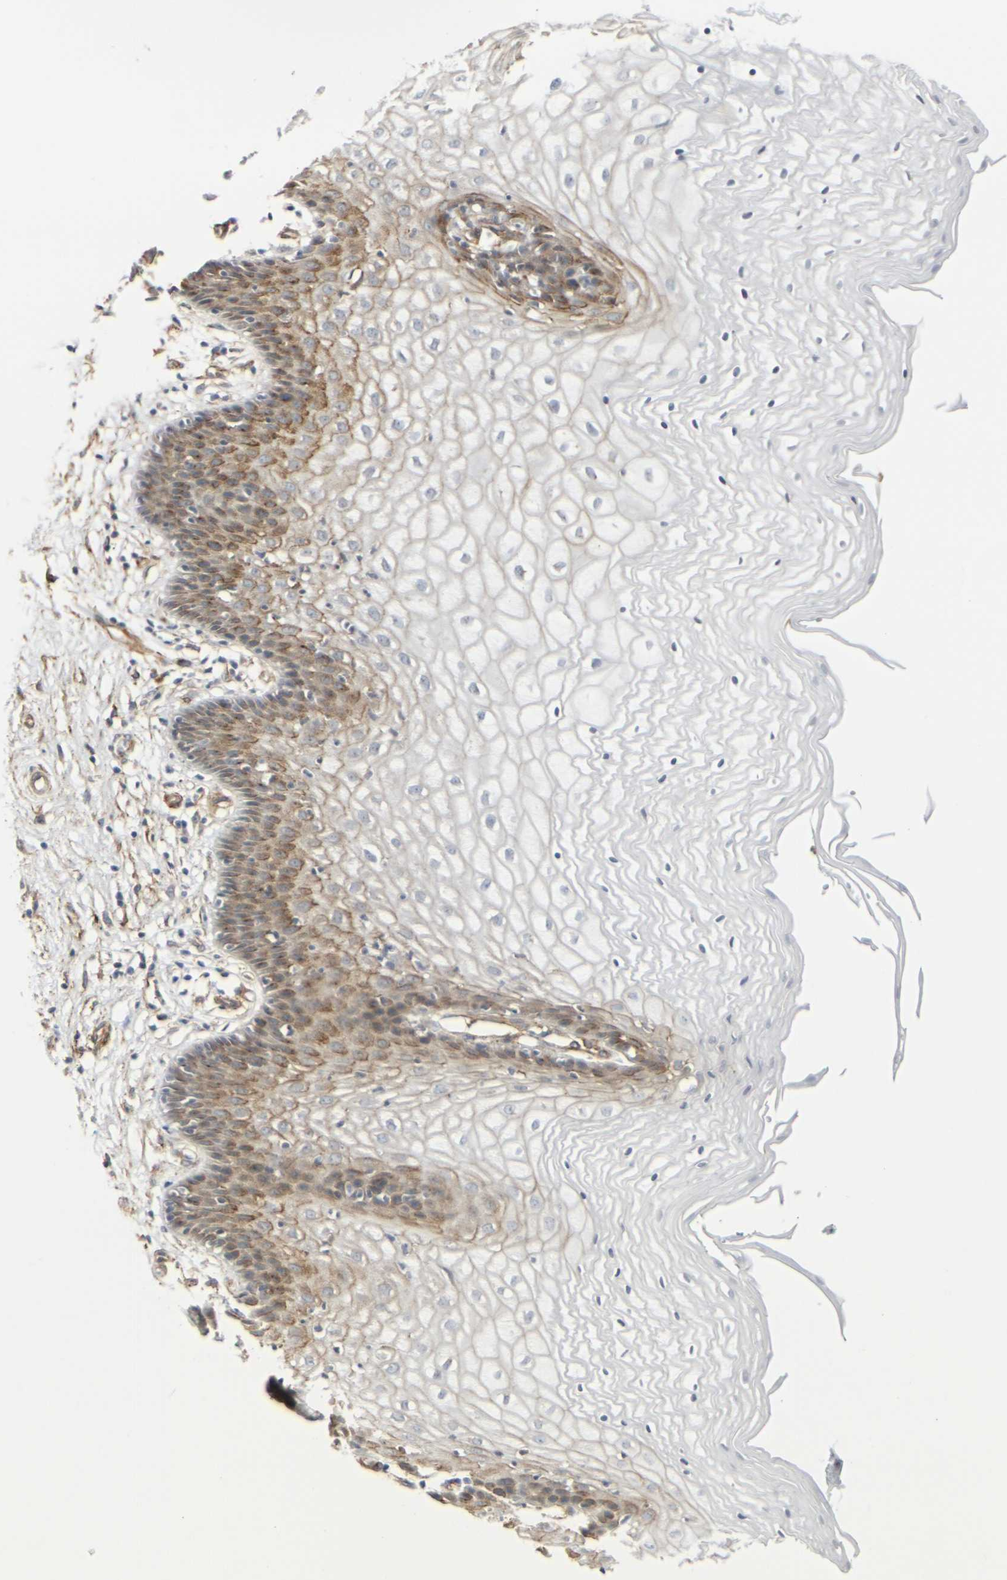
{"staining": {"intensity": "moderate", "quantity": "25%-75%", "location": "cytoplasmic/membranous"}, "tissue": "vagina", "cell_type": "Squamous epithelial cells", "image_type": "normal", "snomed": [{"axis": "morphology", "description": "Normal tissue, NOS"}, {"axis": "topography", "description": "Vagina"}], "caption": "Normal vagina shows moderate cytoplasmic/membranous staining in approximately 25%-75% of squamous epithelial cells, visualized by immunohistochemistry. The protein is stained brown, and the nuclei are stained in blue (DAB IHC with brightfield microscopy, high magnification).", "gene": "MYOF", "patient": {"sex": "female", "age": 34}}